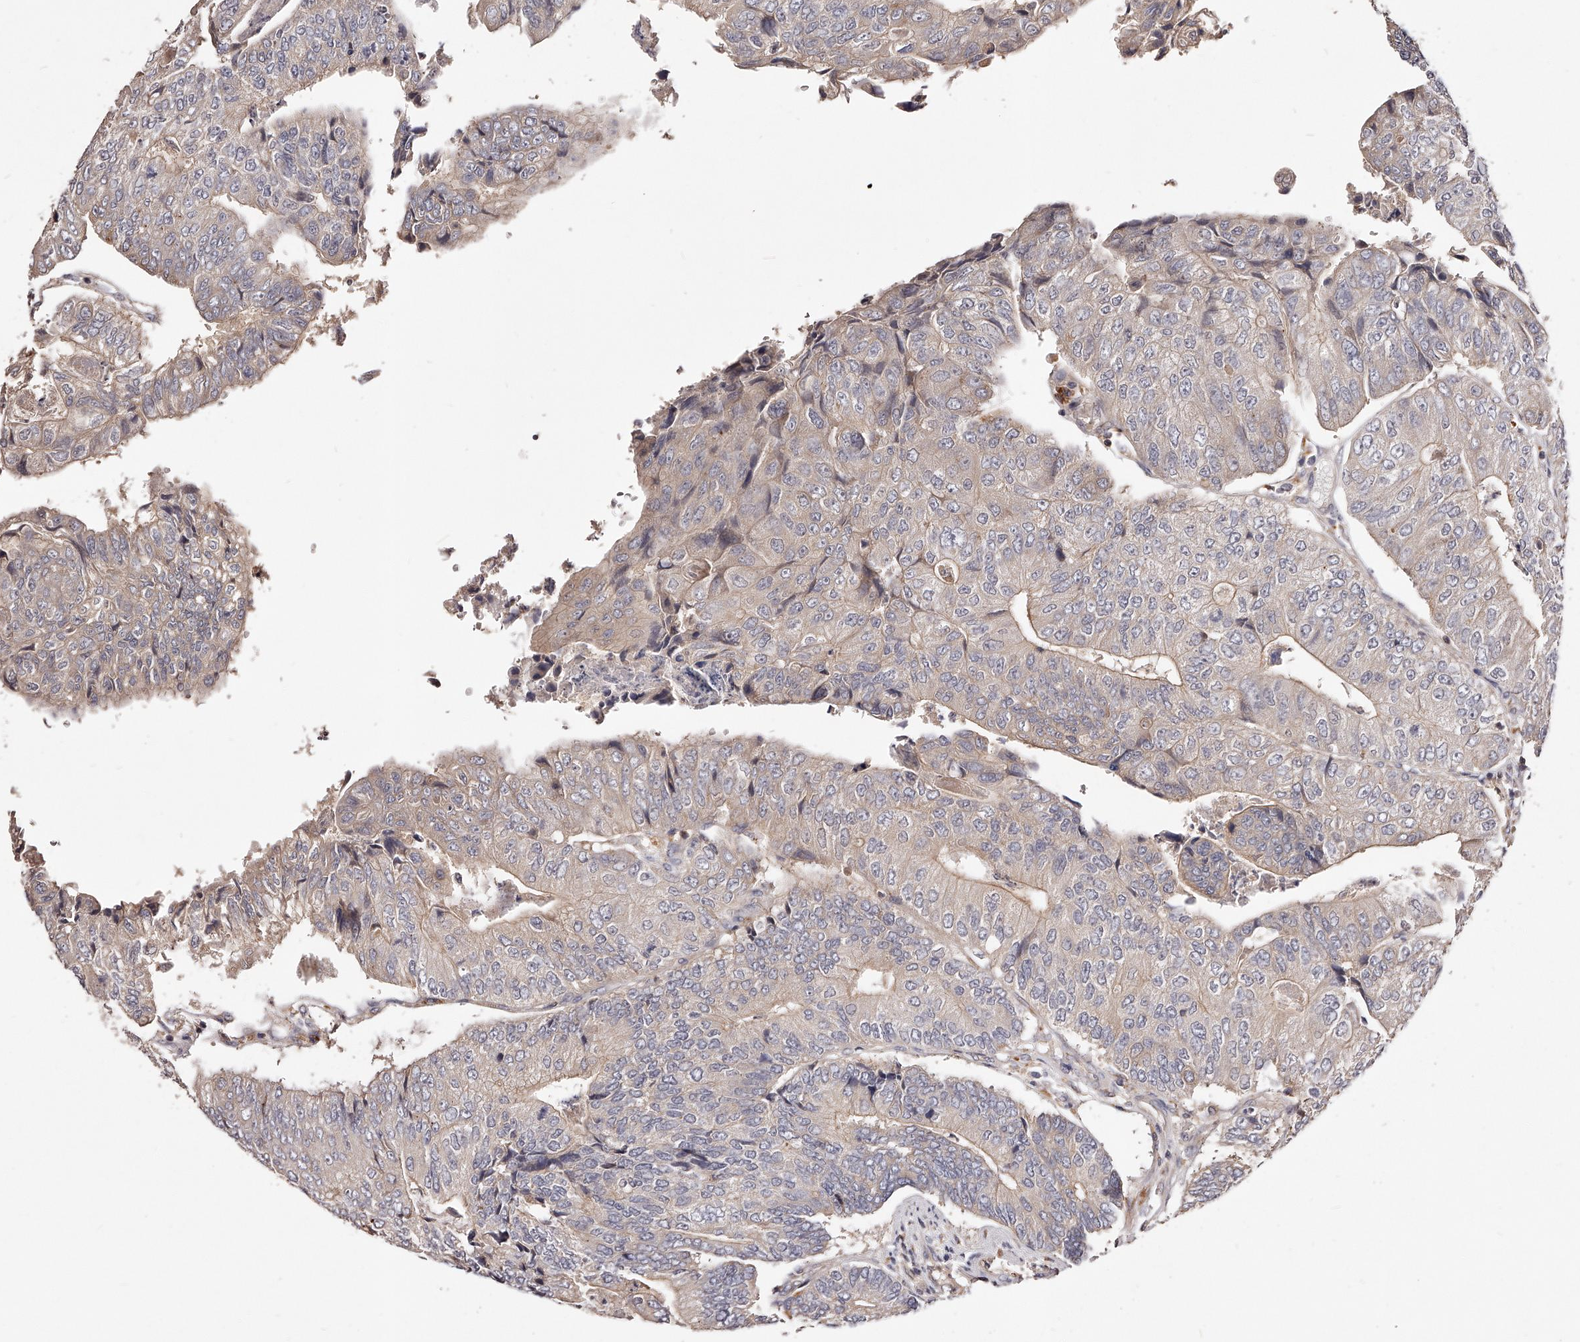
{"staining": {"intensity": "weak", "quantity": "<25%", "location": "cytoplasmic/membranous"}, "tissue": "colorectal cancer", "cell_type": "Tumor cells", "image_type": "cancer", "snomed": [{"axis": "morphology", "description": "Adenocarcinoma, NOS"}, {"axis": "topography", "description": "Colon"}], "caption": "DAB immunohistochemical staining of colorectal cancer shows no significant staining in tumor cells.", "gene": "PHACTR1", "patient": {"sex": "female", "age": 67}}